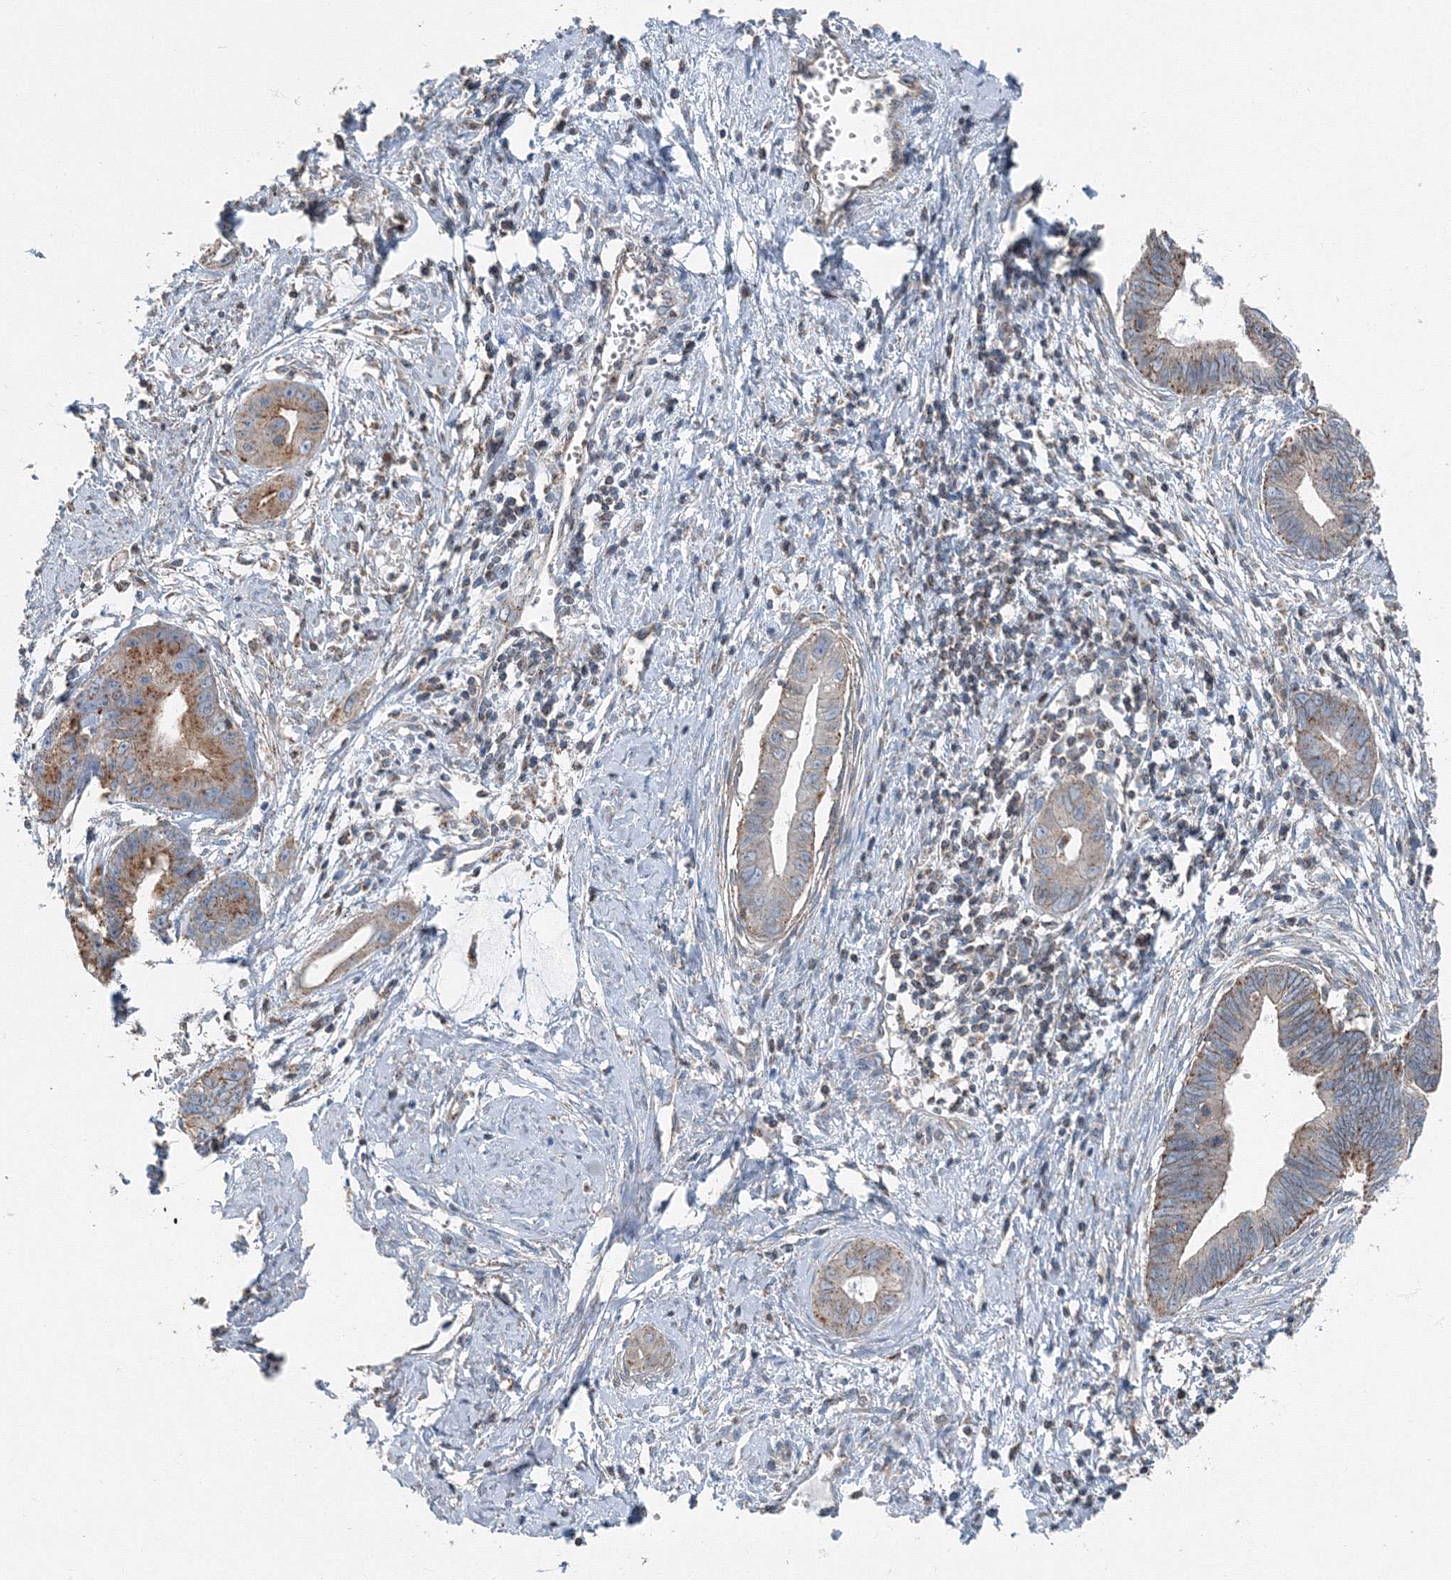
{"staining": {"intensity": "moderate", "quantity": "25%-75%", "location": "cytoplasmic/membranous"}, "tissue": "cervical cancer", "cell_type": "Tumor cells", "image_type": "cancer", "snomed": [{"axis": "morphology", "description": "Adenocarcinoma, NOS"}, {"axis": "topography", "description": "Cervix"}], "caption": "Cervical adenocarcinoma stained with a brown dye demonstrates moderate cytoplasmic/membranous positive staining in approximately 25%-75% of tumor cells.", "gene": "AASDH", "patient": {"sex": "female", "age": 44}}